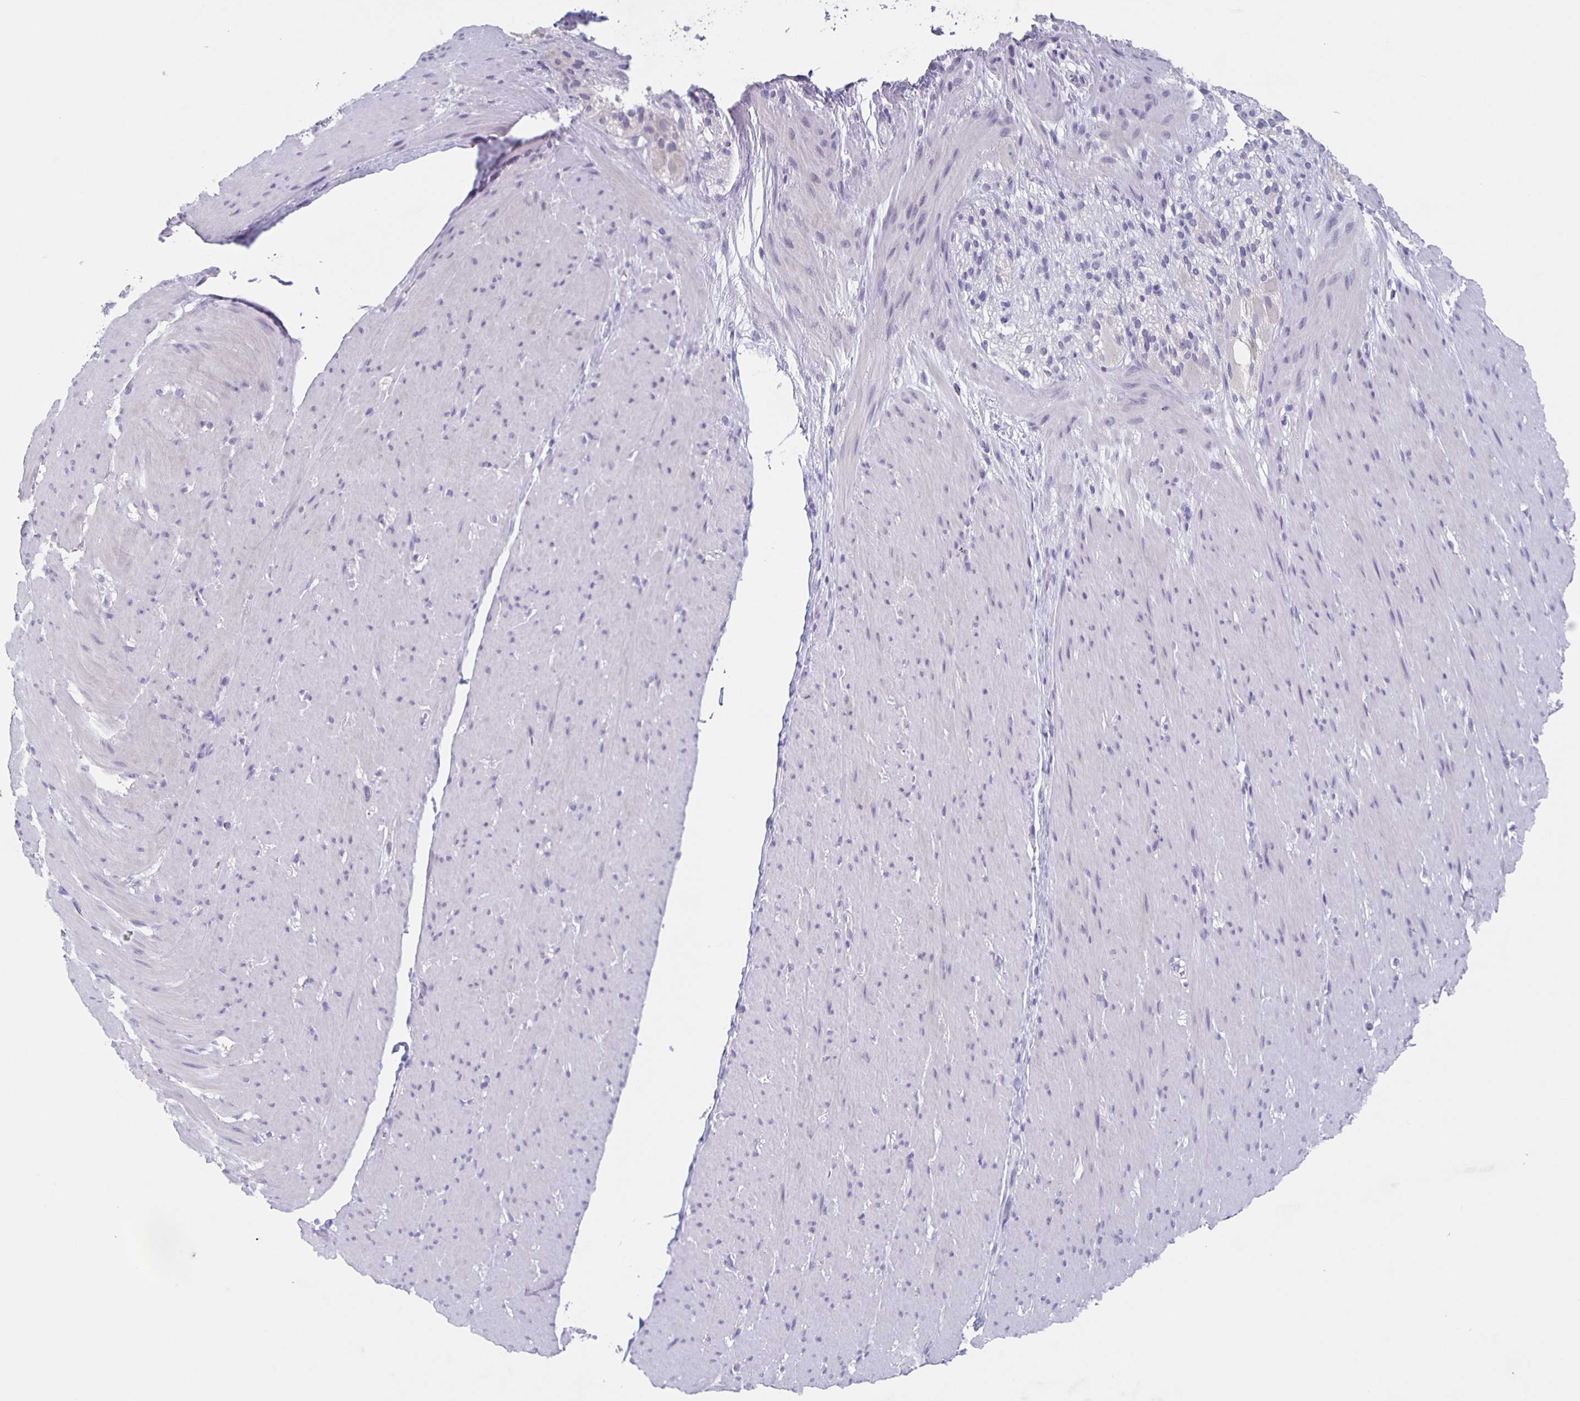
{"staining": {"intensity": "negative", "quantity": "none", "location": "none"}, "tissue": "smooth muscle", "cell_type": "Smooth muscle cells", "image_type": "normal", "snomed": [{"axis": "morphology", "description": "Normal tissue, NOS"}, {"axis": "topography", "description": "Smooth muscle"}, {"axis": "topography", "description": "Rectum"}], "caption": "Smooth muscle cells are negative for protein expression in unremarkable human smooth muscle. The staining was performed using DAB (3,3'-diaminobenzidine) to visualize the protein expression in brown, while the nuclei were stained in blue with hematoxylin (Magnification: 20x).", "gene": "CARNS1", "patient": {"sex": "male", "age": 53}}